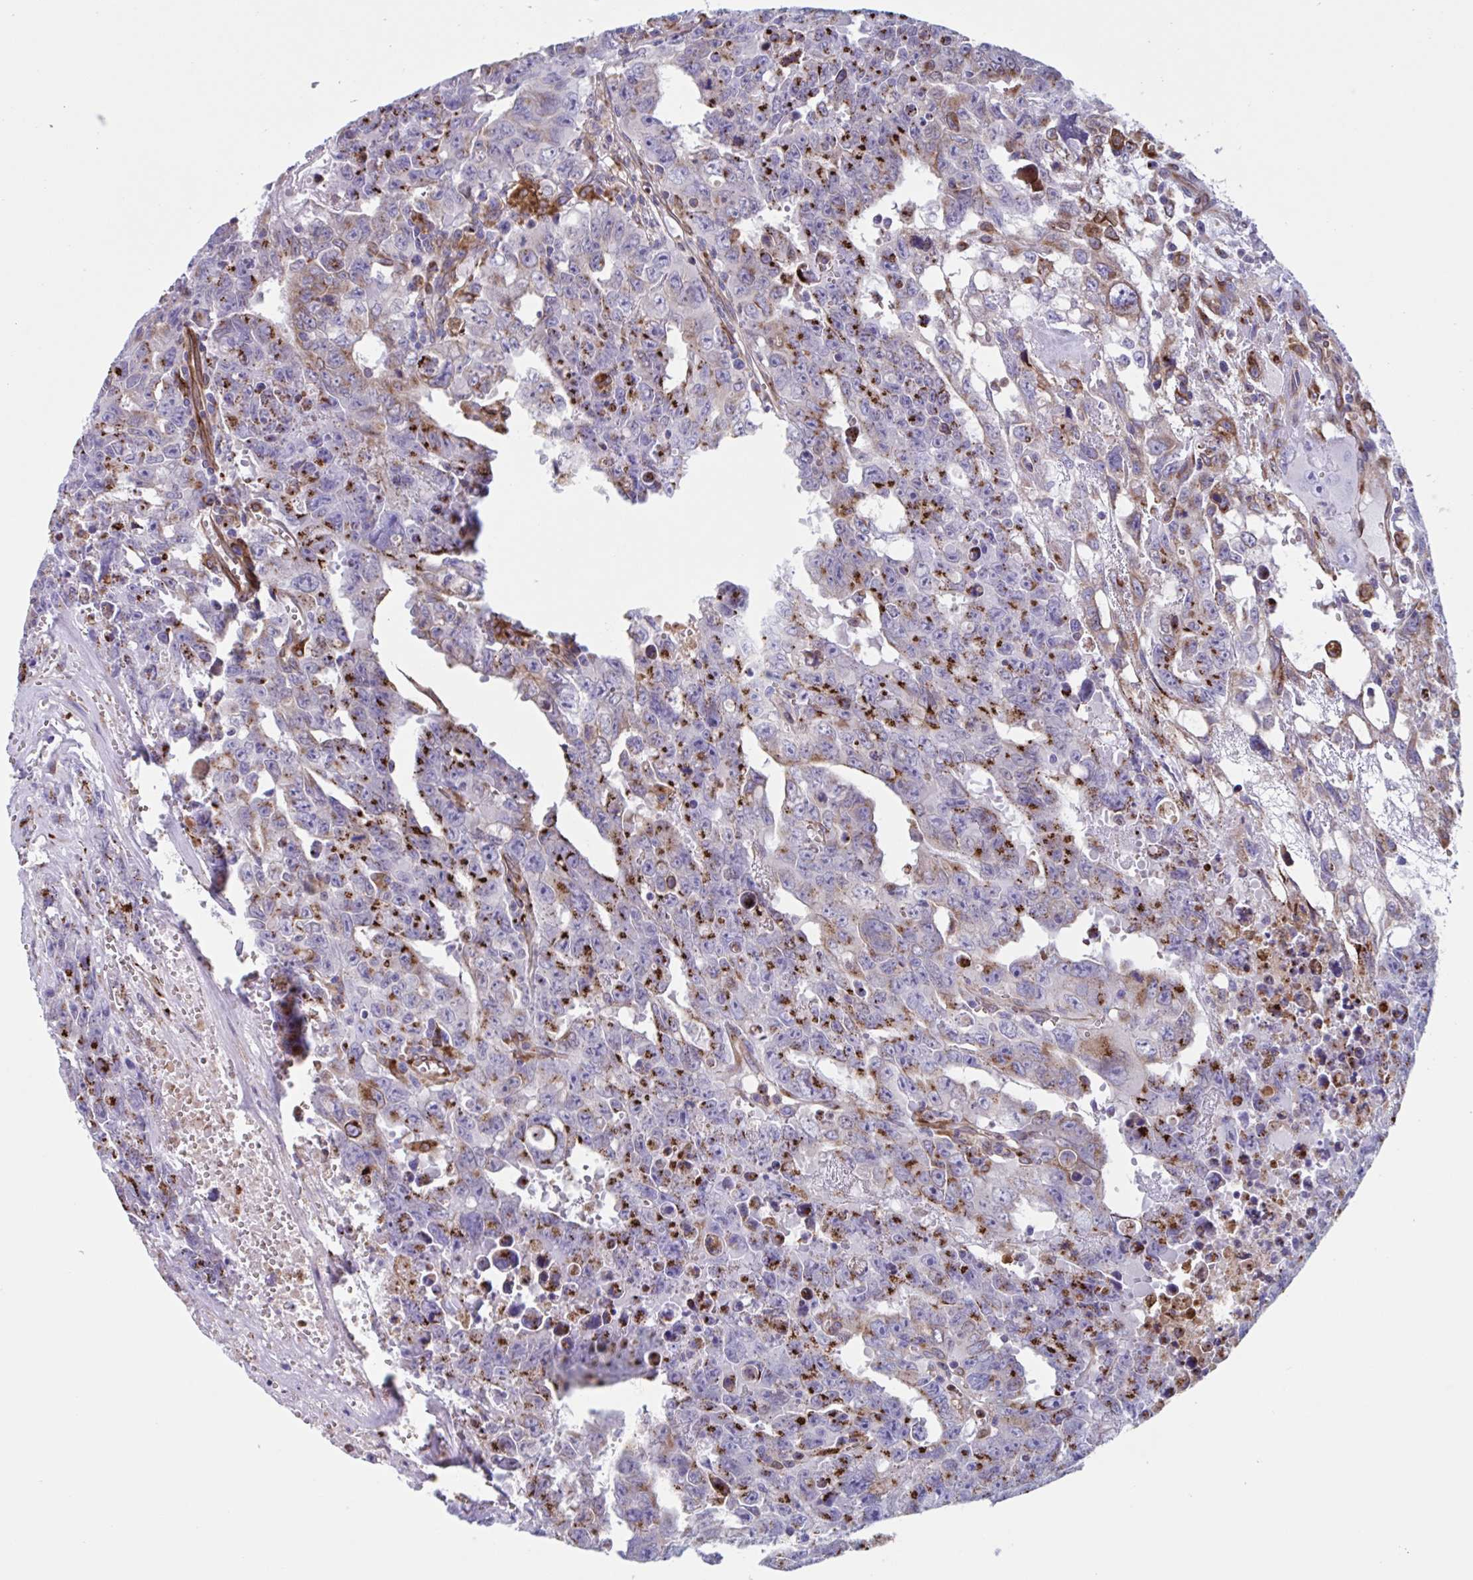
{"staining": {"intensity": "moderate", "quantity": "25%-75%", "location": "cytoplasmic/membranous"}, "tissue": "testis cancer", "cell_type": "Tumor cells", "image_type": "cancer", "snomed": [{"axis": "morphology", "description": "Carcinoma, Embryonal, NOS"}, {"axis": "topography", "description": "Testis"}], "caption": "IHC staining of embryonal carcinoma (testis), which reveals medium levels of moderate cytoplasmic/membranous staining in about 25%-75% of tumor cells indicating moderate cytoplasmic/membranous protein expression. The staining was performed using DAB (brown) for protein detection and nuclei were counterstained in hematoxylin (blue).", "gene": "RFK", "patient": {"sex": "male", "age": 24}}